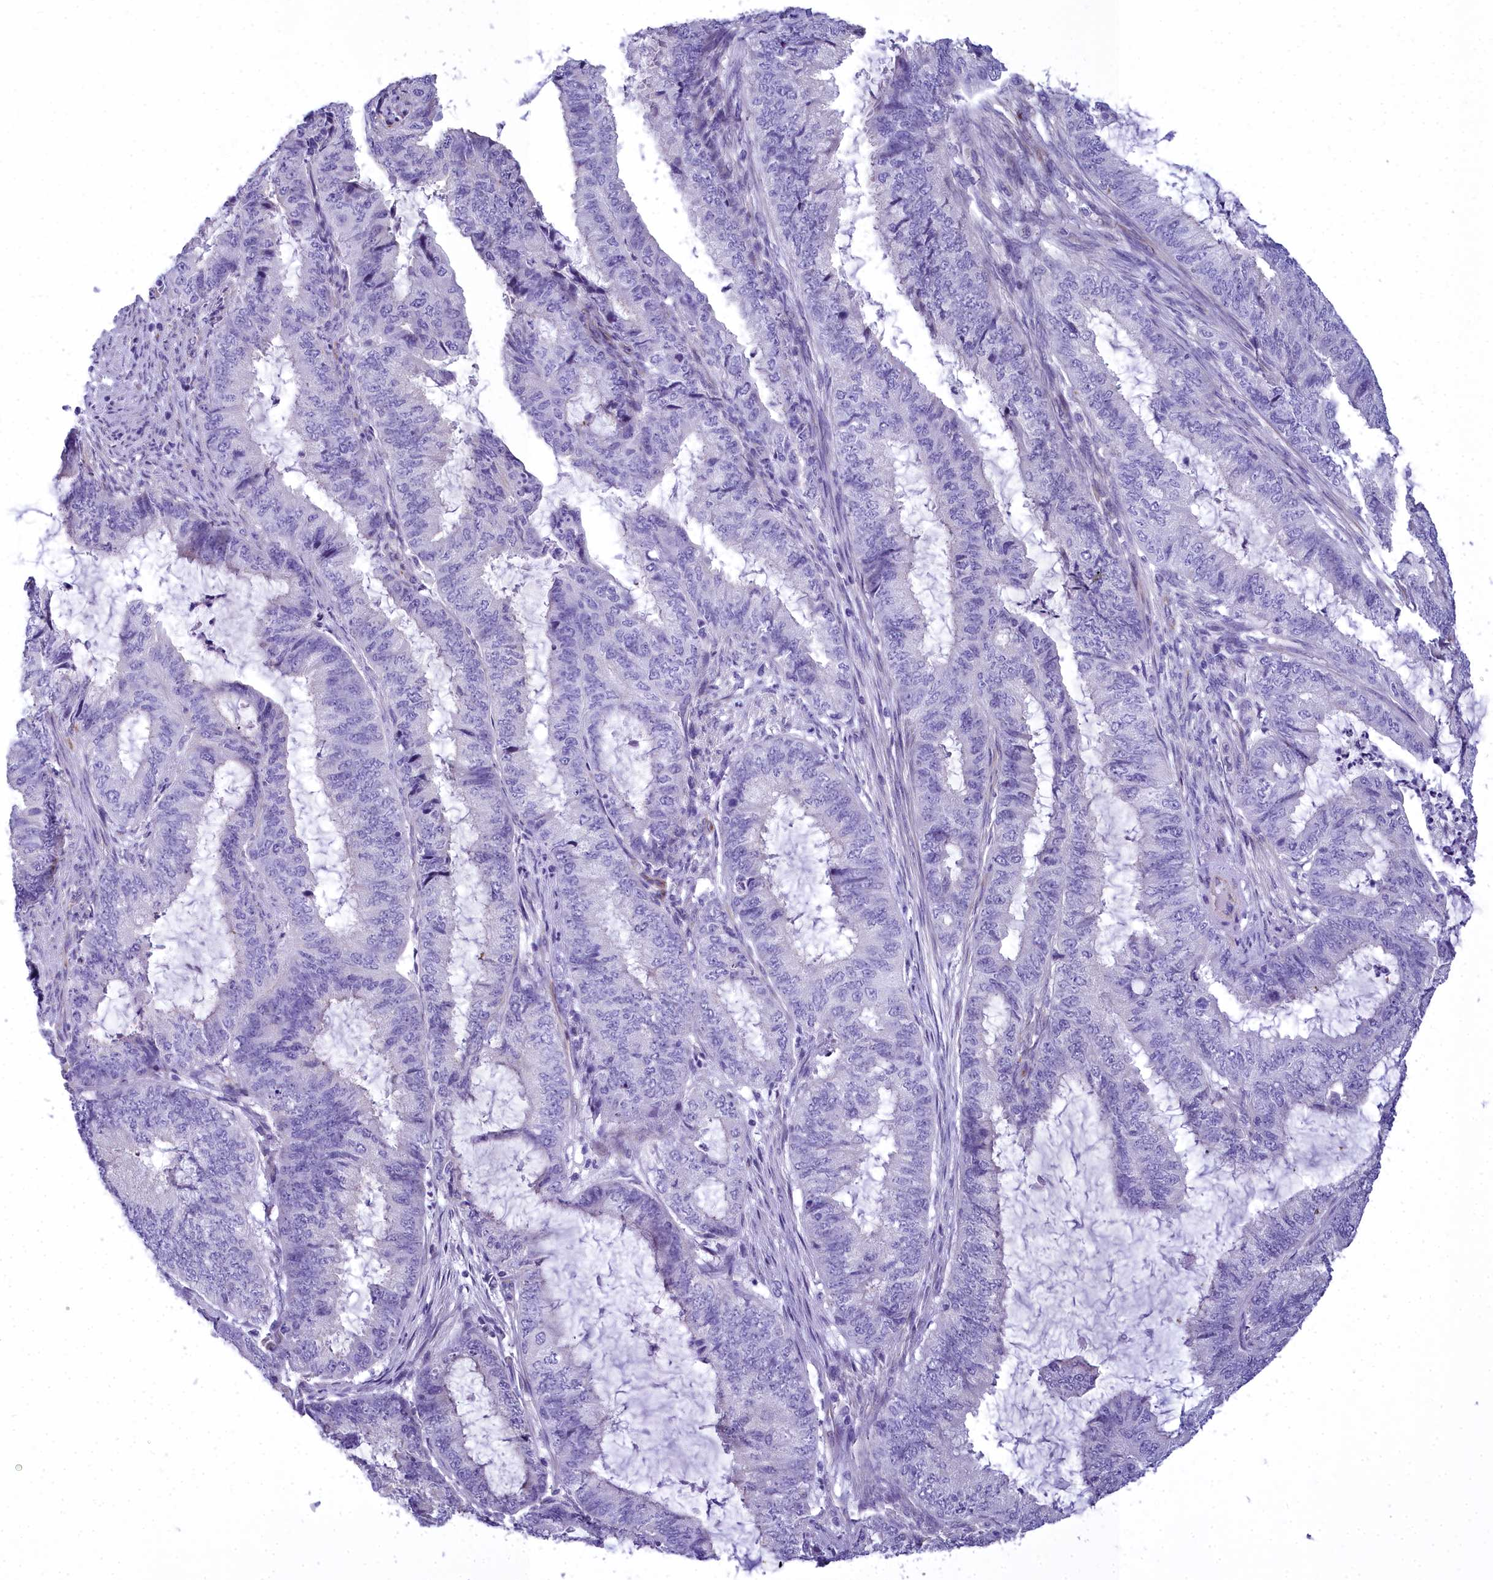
{"staining": {"intensity": "negative", "quantity": "none", "location": "none"}, "tissue": "endometrial cancer", "cell_type": "Tumor cells", "image_type": "cancer", "snomed": [{"axis": "morphology", "description": "Adenocarcinoma, NOS"}, {"axis": "topography", "description": "Endometrium"}], "caption": "Human endometrial cancer (adenocarcinoma) stained for a protein using IHC exhibits no staining in tumor cells.", "gene": "TIMM22", "patient": {"sex": "female", "age": 51}}